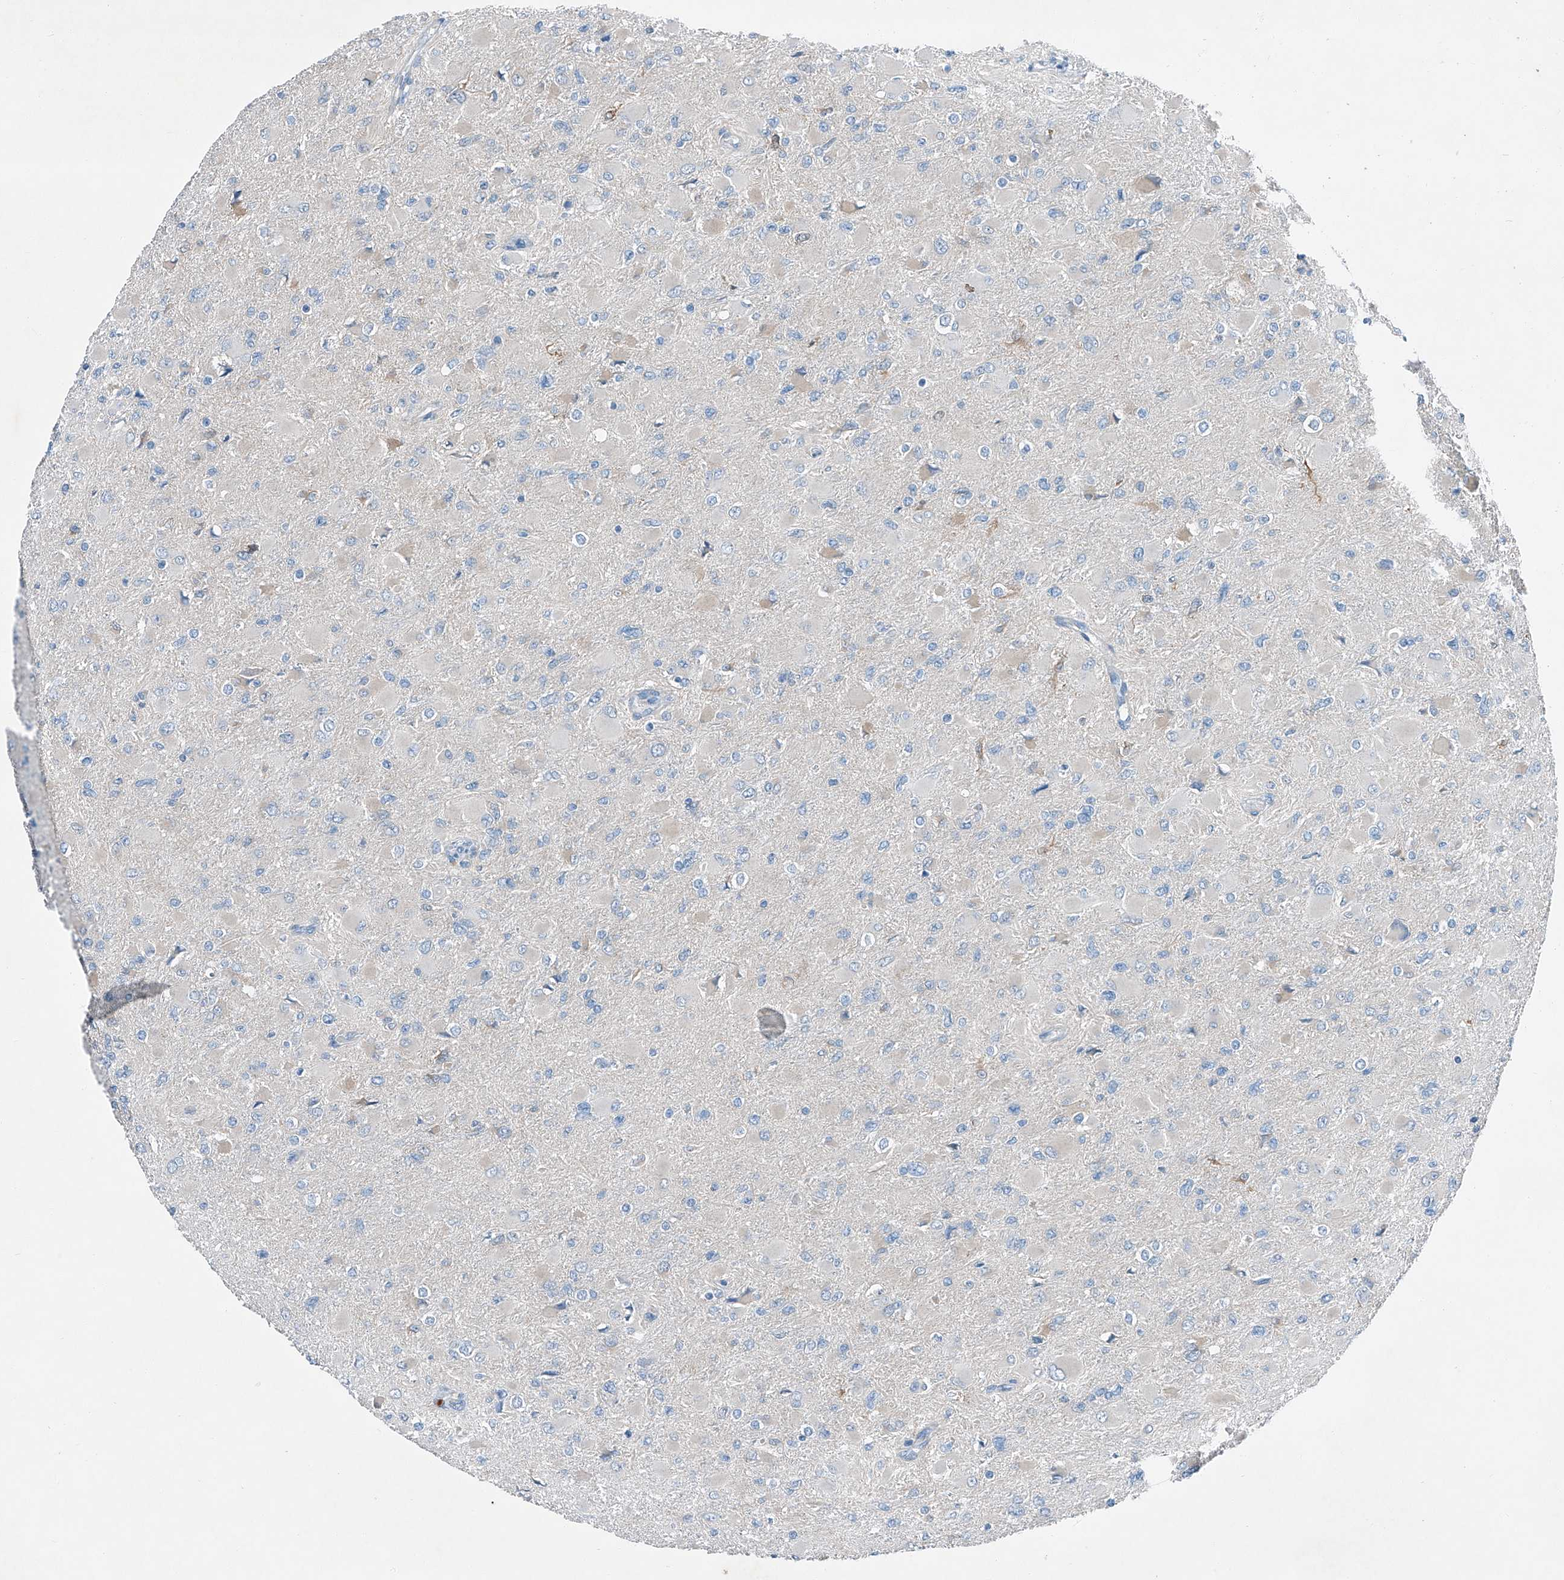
{"staining": {"intensity": "negative", "quantity": "none", "location": "none"}, "tissue": "glioma", "cell_type": "Tumor cells", "image_type": "cancer", "snomed": [{"axis": "morphology", "description": "Glioma, malignant, High grade"}, {"axis": "topography", "description": "Cerebral cortex"}], "caption": "A photomicrograph of malignant glioma (high-grade) stained for a protein reveals no brown staining in tumor cells. (DAB (3,3'-diaminobenzidine) IHC with hematoxylin counter stain).", "gene": "MDGA1", "patient": {"sex": "female", "age": 36}}